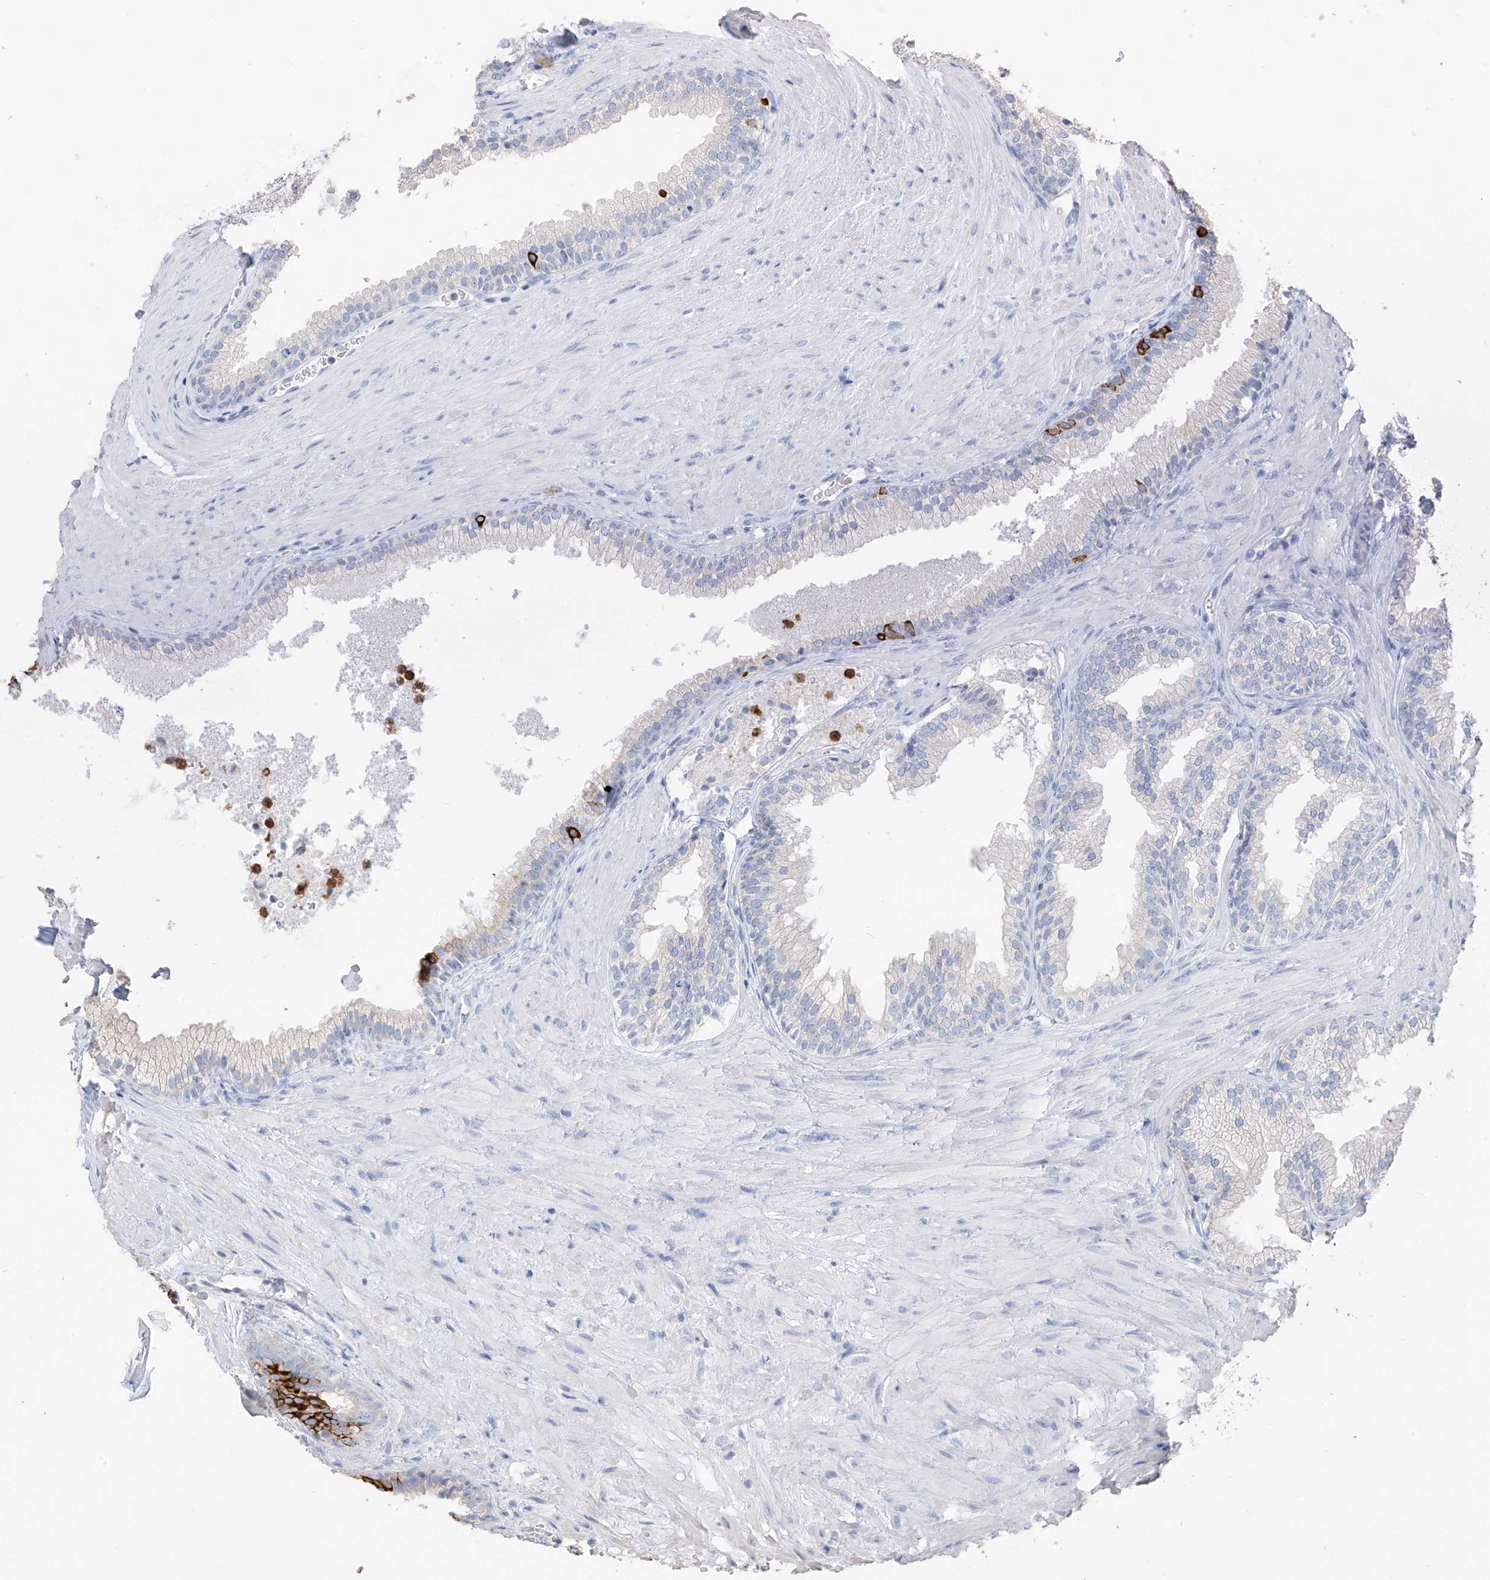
{"staining": {"intensity": "negative", "quantity": "none", "location": "none"}, "tissue": "prostate", "cell_type": "Glandular cells", "image_type": "normal", "snomed": [{"axis": "morphology", "description": "Normal tissue, NOS"}, {"axis": "topography", "description": "Prostate"}], "caption": "DAB (3,3'-diaminobenzidine) immunohistochemical staining of benign prostate shows no significant expression in glandular cells. (DAB (3,3'-diaminobenzidine) IHC, high magnification).", "gene": "PAFAH1B3", "patient": {"sex": "male", "age": 76}}